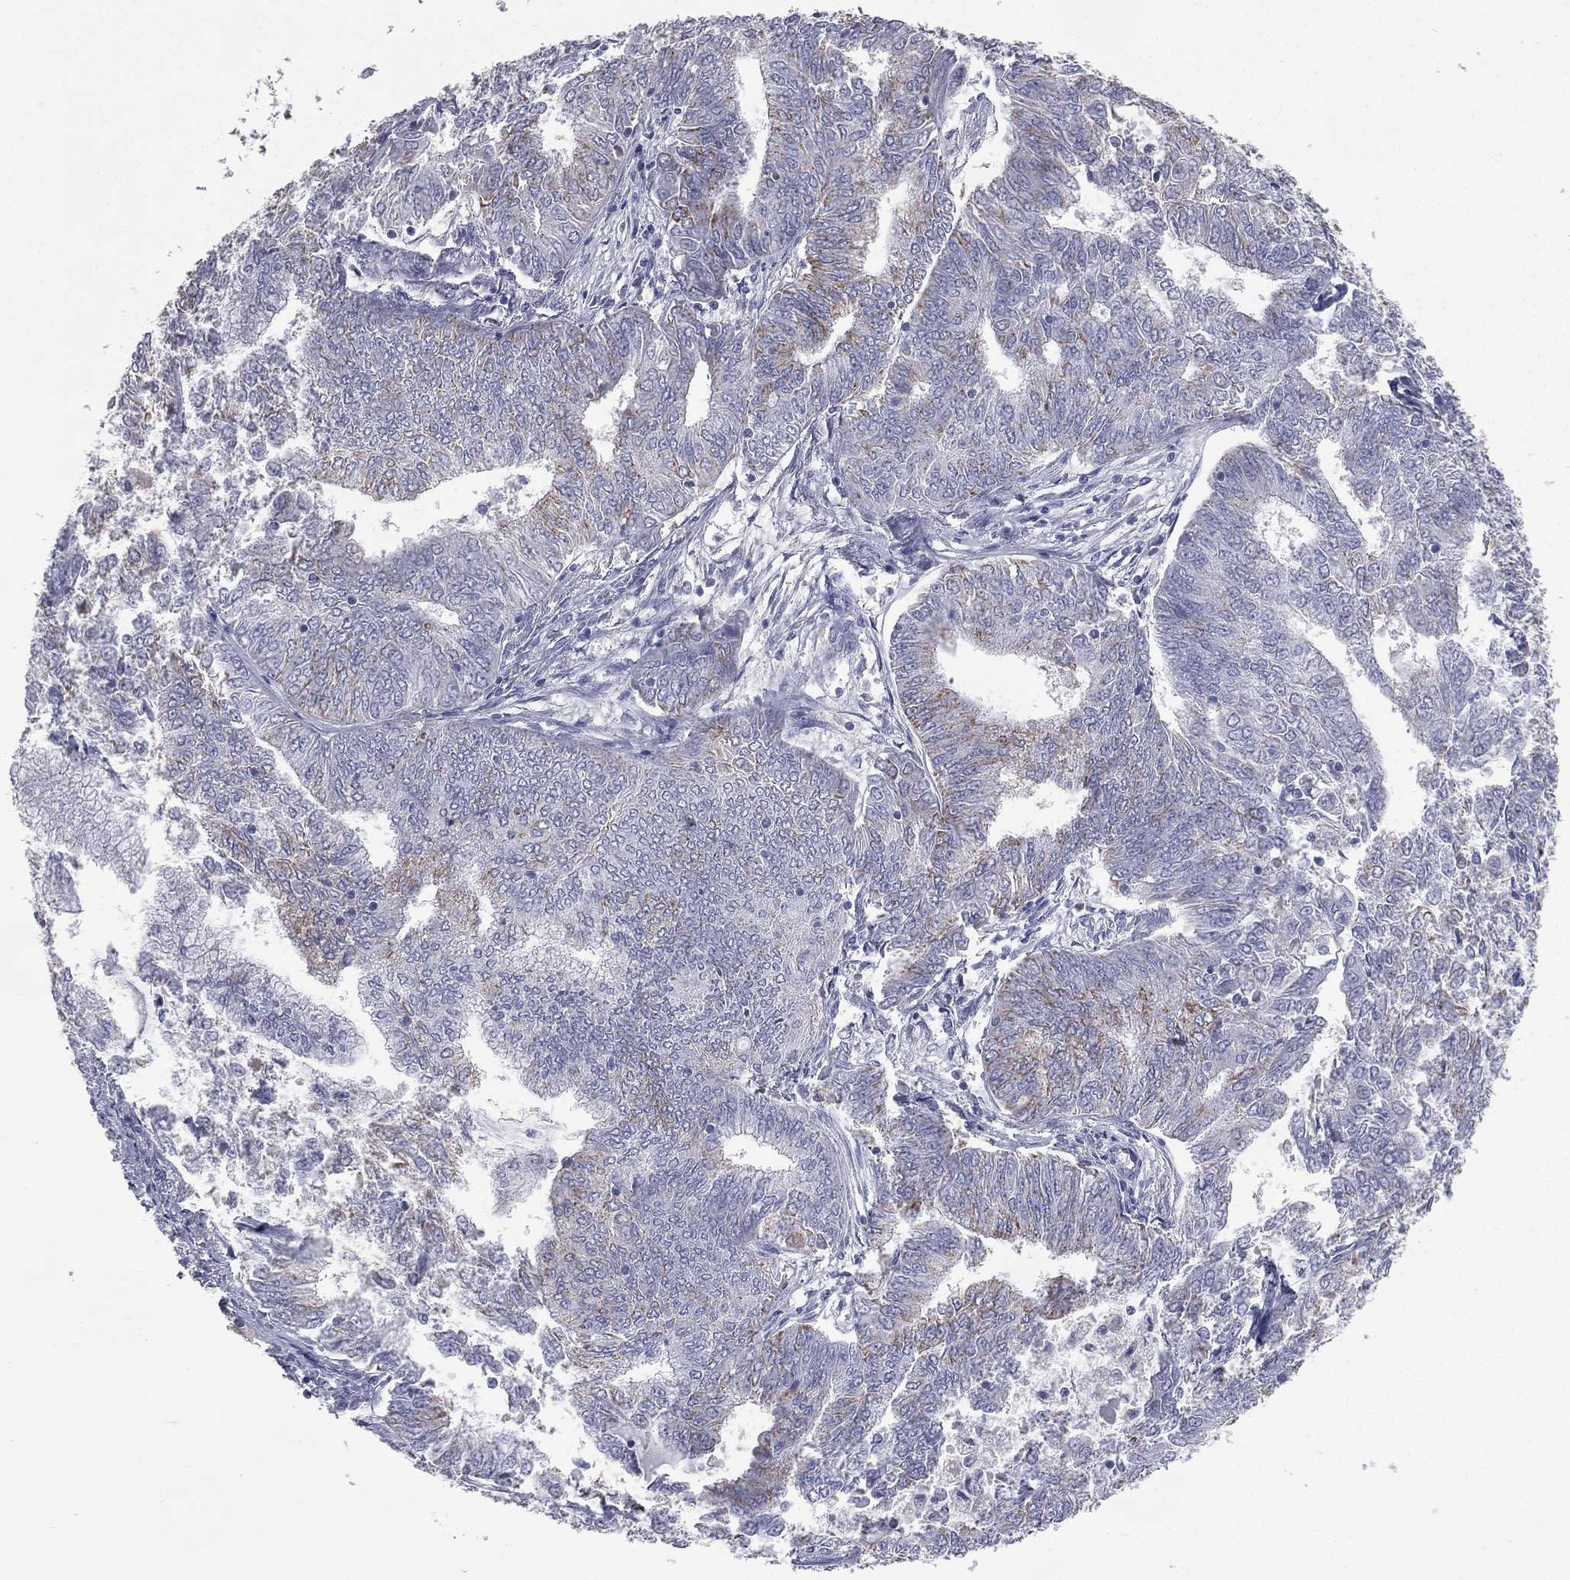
{"staining": {"intensity": "negative", "quantity": "none", "location": "none"}, "tissue": "endometrial cancer", "cell_type": "Tumor cells", "image_type": "cancer", "snomed": [{"axis": "morphology", "description": "Adenocarcinoma, NOS"}, {"axis": "topography", "description": "Endometrium"}], "caption": "This is a histopathology image of immunohistochemistry staining of endometrial cancer (adenocarcinoma), which shows no expression in tumor cells.", "gene": "ESX1", "patient": {"sex": "female", "age": 62}}